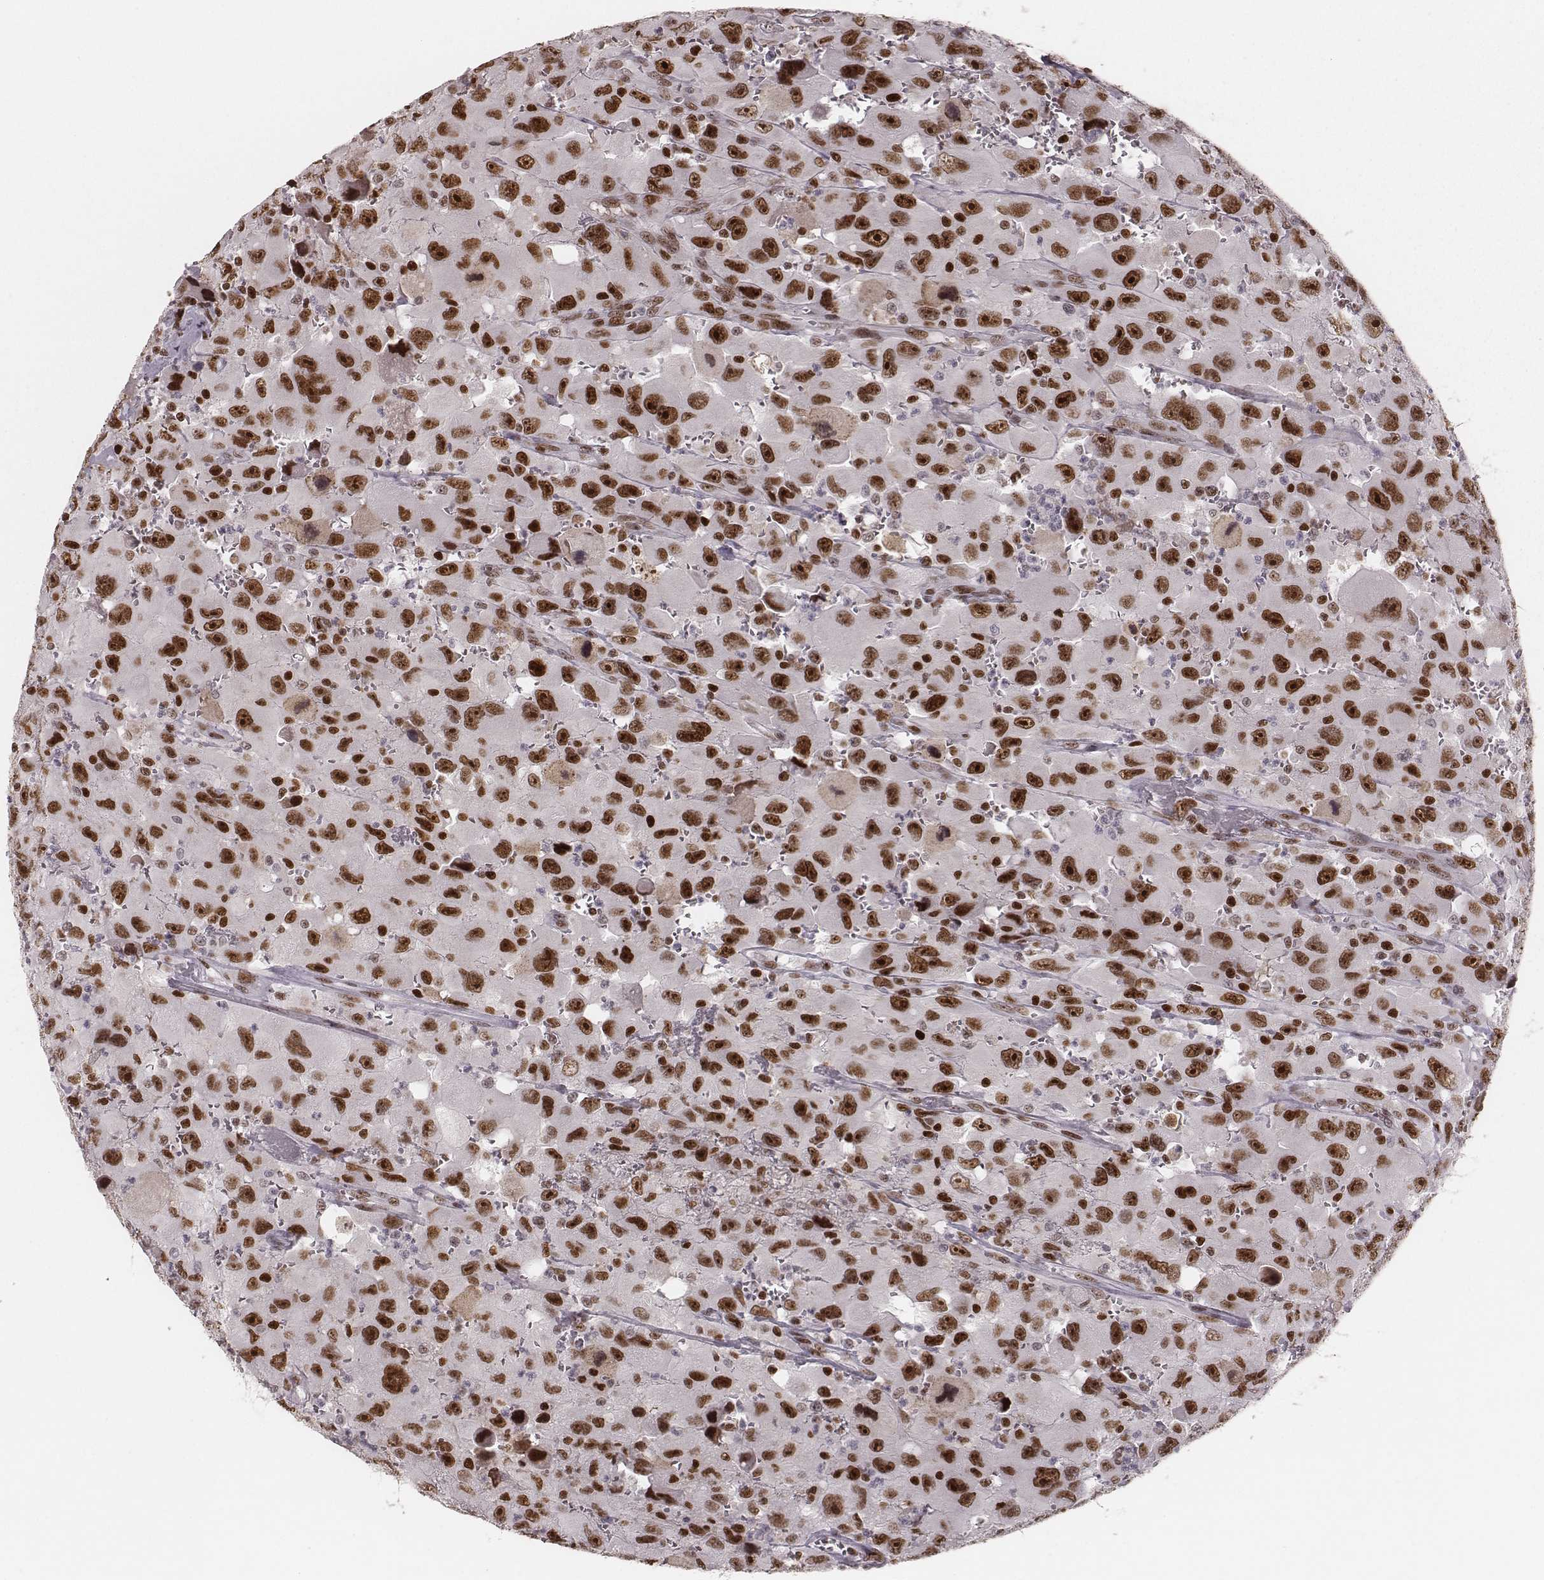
{"staining": {"intensity": "moderate", "quantity": ">75%", "location": "nuclear"}, "tissue": "head and neck cancer", "cell_type": "Tumor cells", "image_type": "cancer", "snomed": [{"axis": "morphology", "description": "Squamous cell carcinoma, NOS"}, {"axis": "morphology", "description": "Squamous cell carcinoma, metastatic, NOS"}, {"axis": "topography", "description": "Oral tissue"}, {"axis": "topography", "description": "Head-Neck"}], "caption": "Head and neck cancer (metastatic squamous cell carcinoma) was stained to show a protein in brown. There is medium levels of moderate nuclear expression in about >75% of tumor cells. The protein of interest is stained brown, and the nuclei are stained in blue (DAB IHC with brightfield microscopy, high magnification).", "gene": "PARP1", "patient": {"sex": "female", "age": 85}}